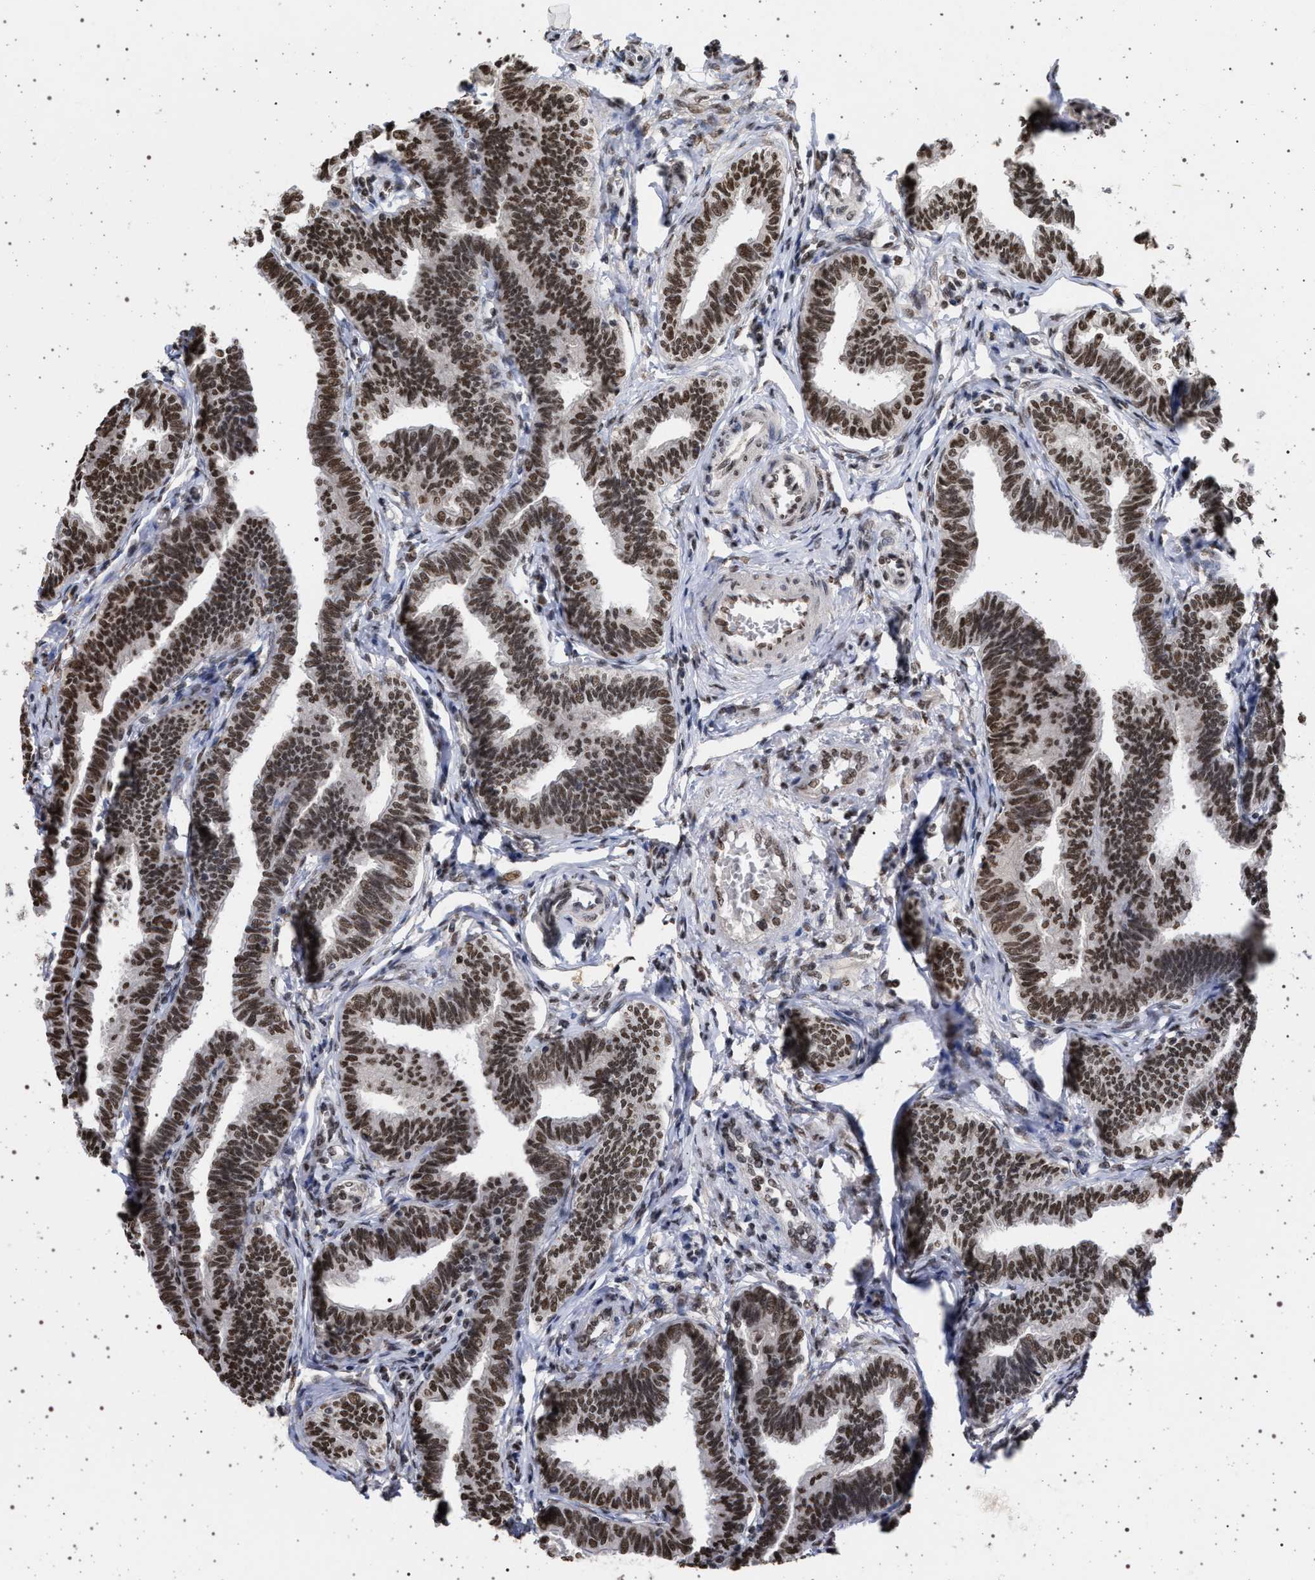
{"staining": {"intensity": "strong", "quantity": ">75%", "location": "nuclear"}, "tissue": "fallopian tube", "cell_type": "Glandular cells", "image_type": "normal", "snomed": [{"axis": "morphology", "description": "Normal tissue, NOS"}, {"axis": "topography", "description": "Fallopian tube"}, {"axis": "topography", "description": "Ovary"}], "caption": "High-magnification brightfield microscopy of unremarkable fallopian tube stained with DAB (brown) and counterstained with hematoxylin (blue). glandular cells exhibit strong nuclear staining is present in about>75% of cells.", "gene": "PHF12", "patient": {"sex": "female", "age": 23}}